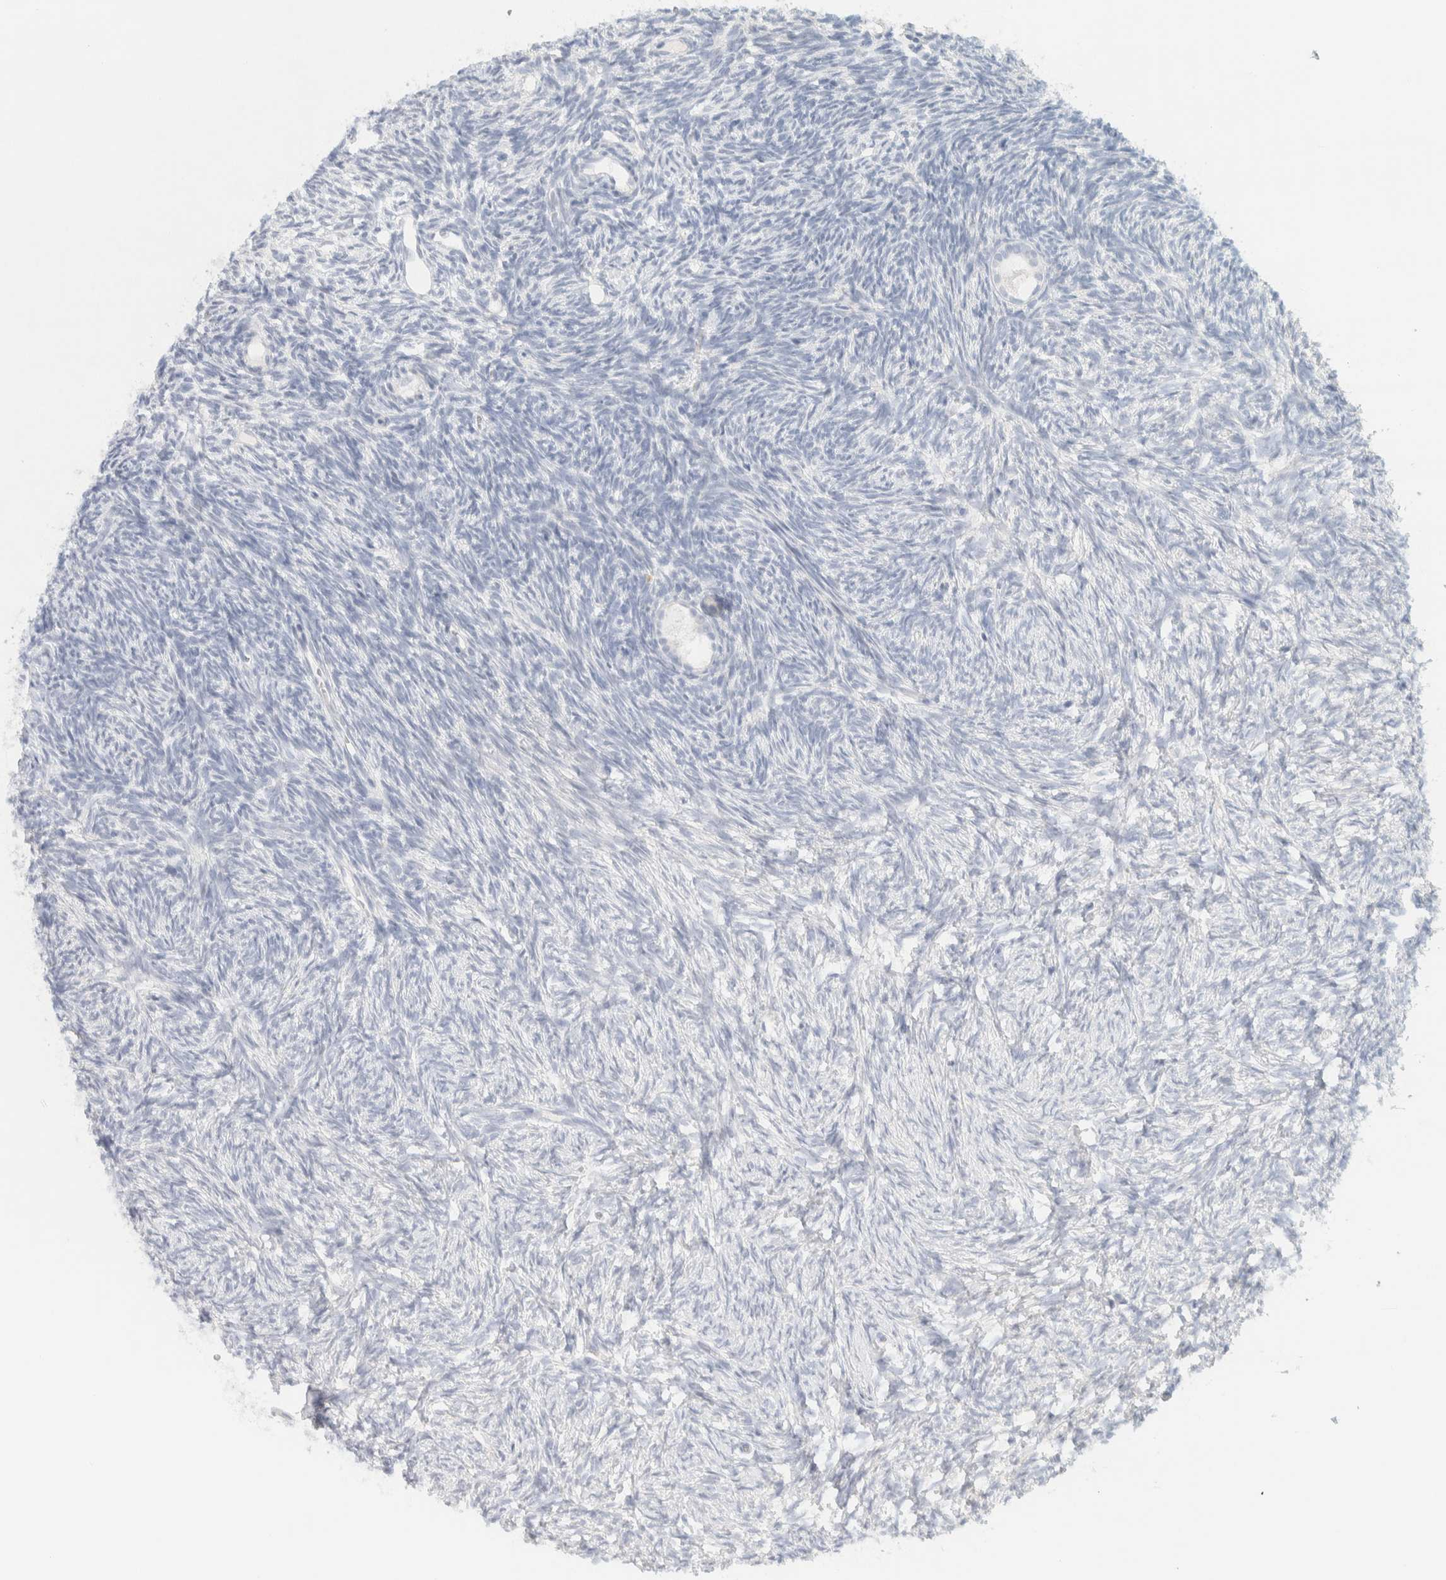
{"staining": {"intensity": "negative", "quantity": "none", "location": "none"}, "tissue": "ovary", "cell_type": "Follicle cells", "image_type": "normal", "snomed": [{"axis": "morphology", "description": "Normal tissue, NOS"}, {"axis": "topography", "description": "Ovary"}], "caption": "Protein analysis of benign ovary reveals no significant staining in follicle cells.", "gene": "SPNS3", "patient": {"sex": "female", "age": 34}}